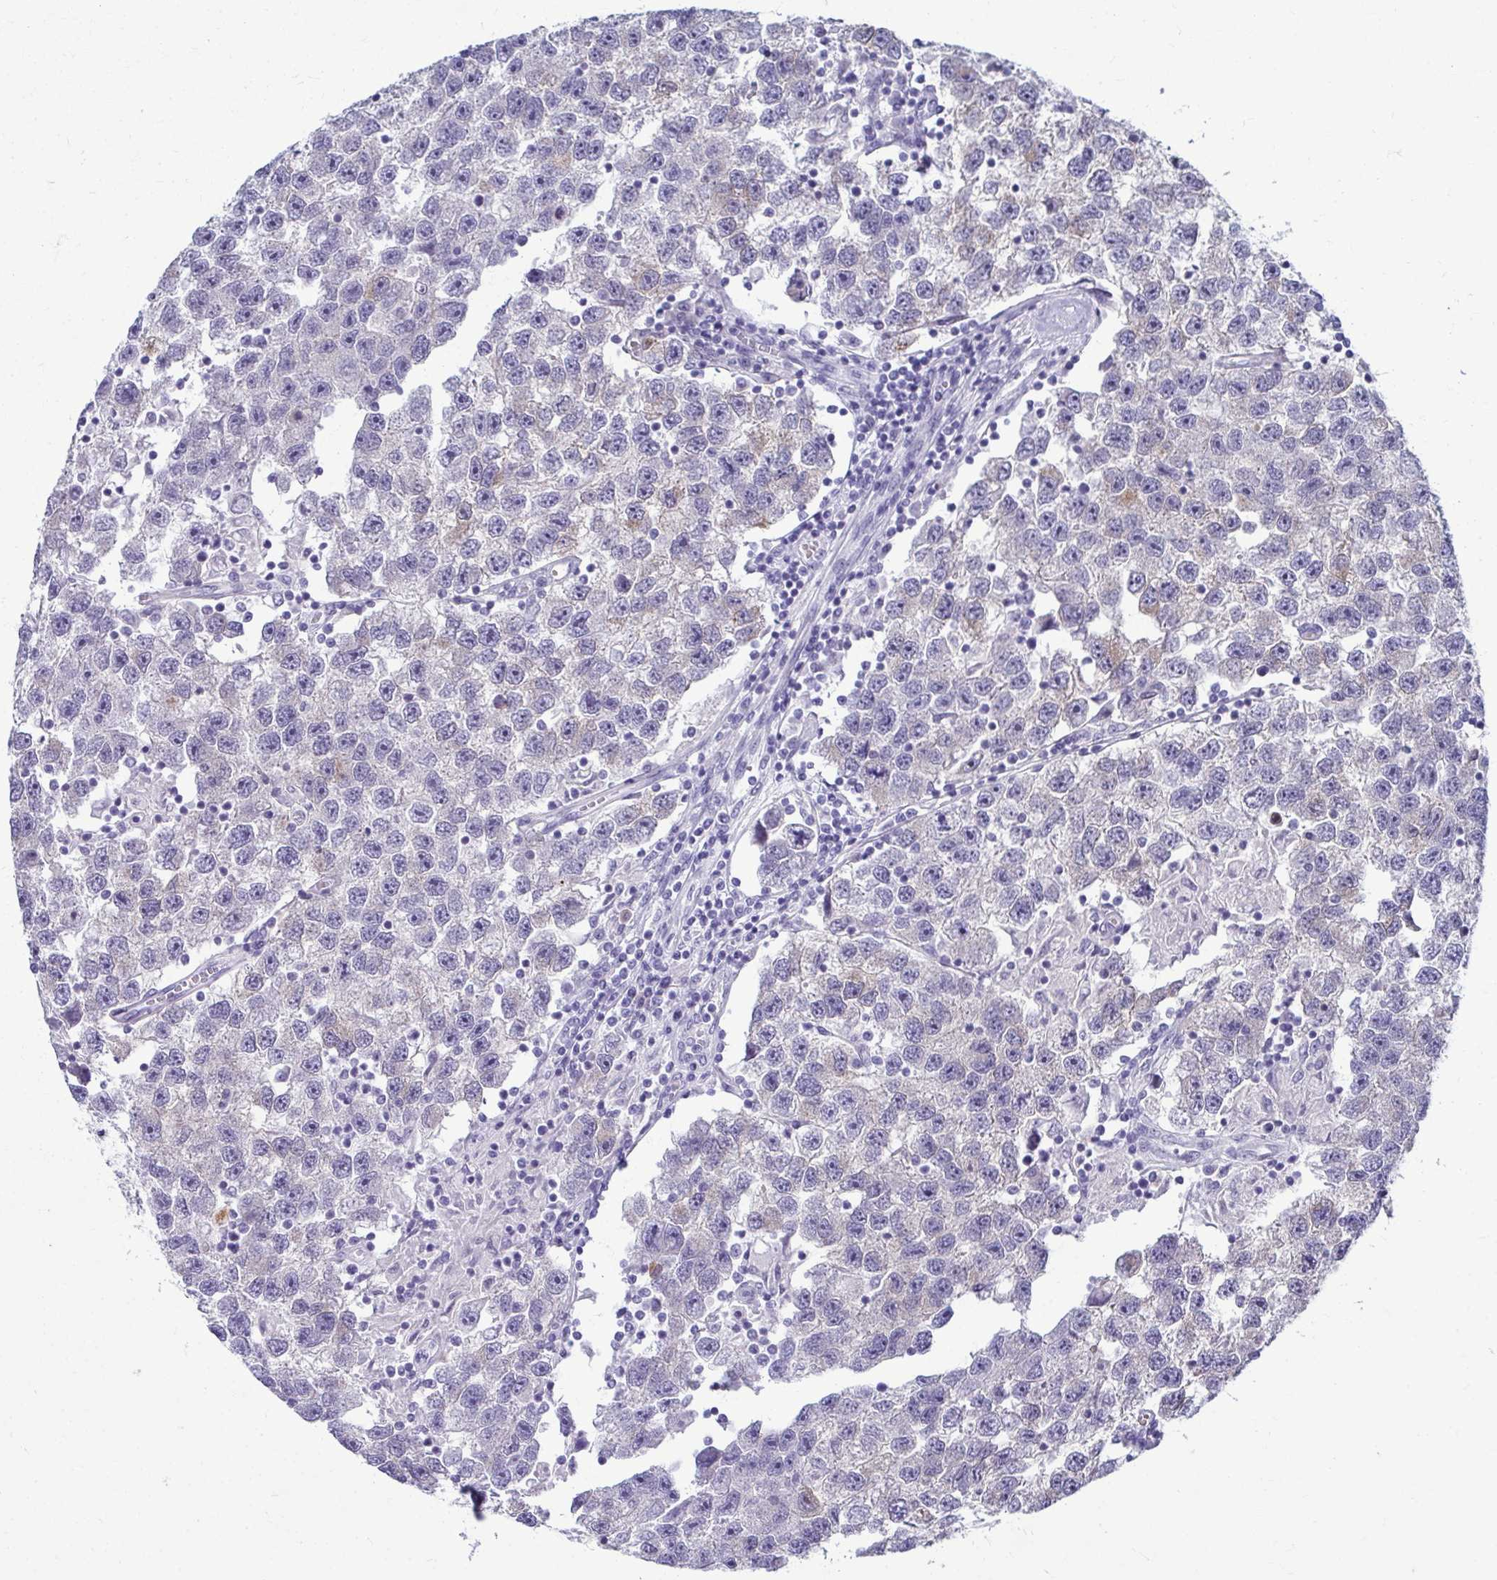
{"staining": {"intensity": "weak", "quantity": "<25%", "location": "cytoplasmic/membranous"}, "tissue": "testis cancer", "cell_type": "Tumor cells", "image_type": "cancer", "snomed": [{"axis": "morphology", "description": "Seminoma, NOS"}, {"axis": "topography", "description": "Testis"}], "caption": "IHC photomicrograph of neoplastic tissue: human testis seminoma stained with DAB demonstrates no significant protein positivity in tumor cells.", "gene": "SERPINI1", "patient": {"sex": "male", "age": 26}}